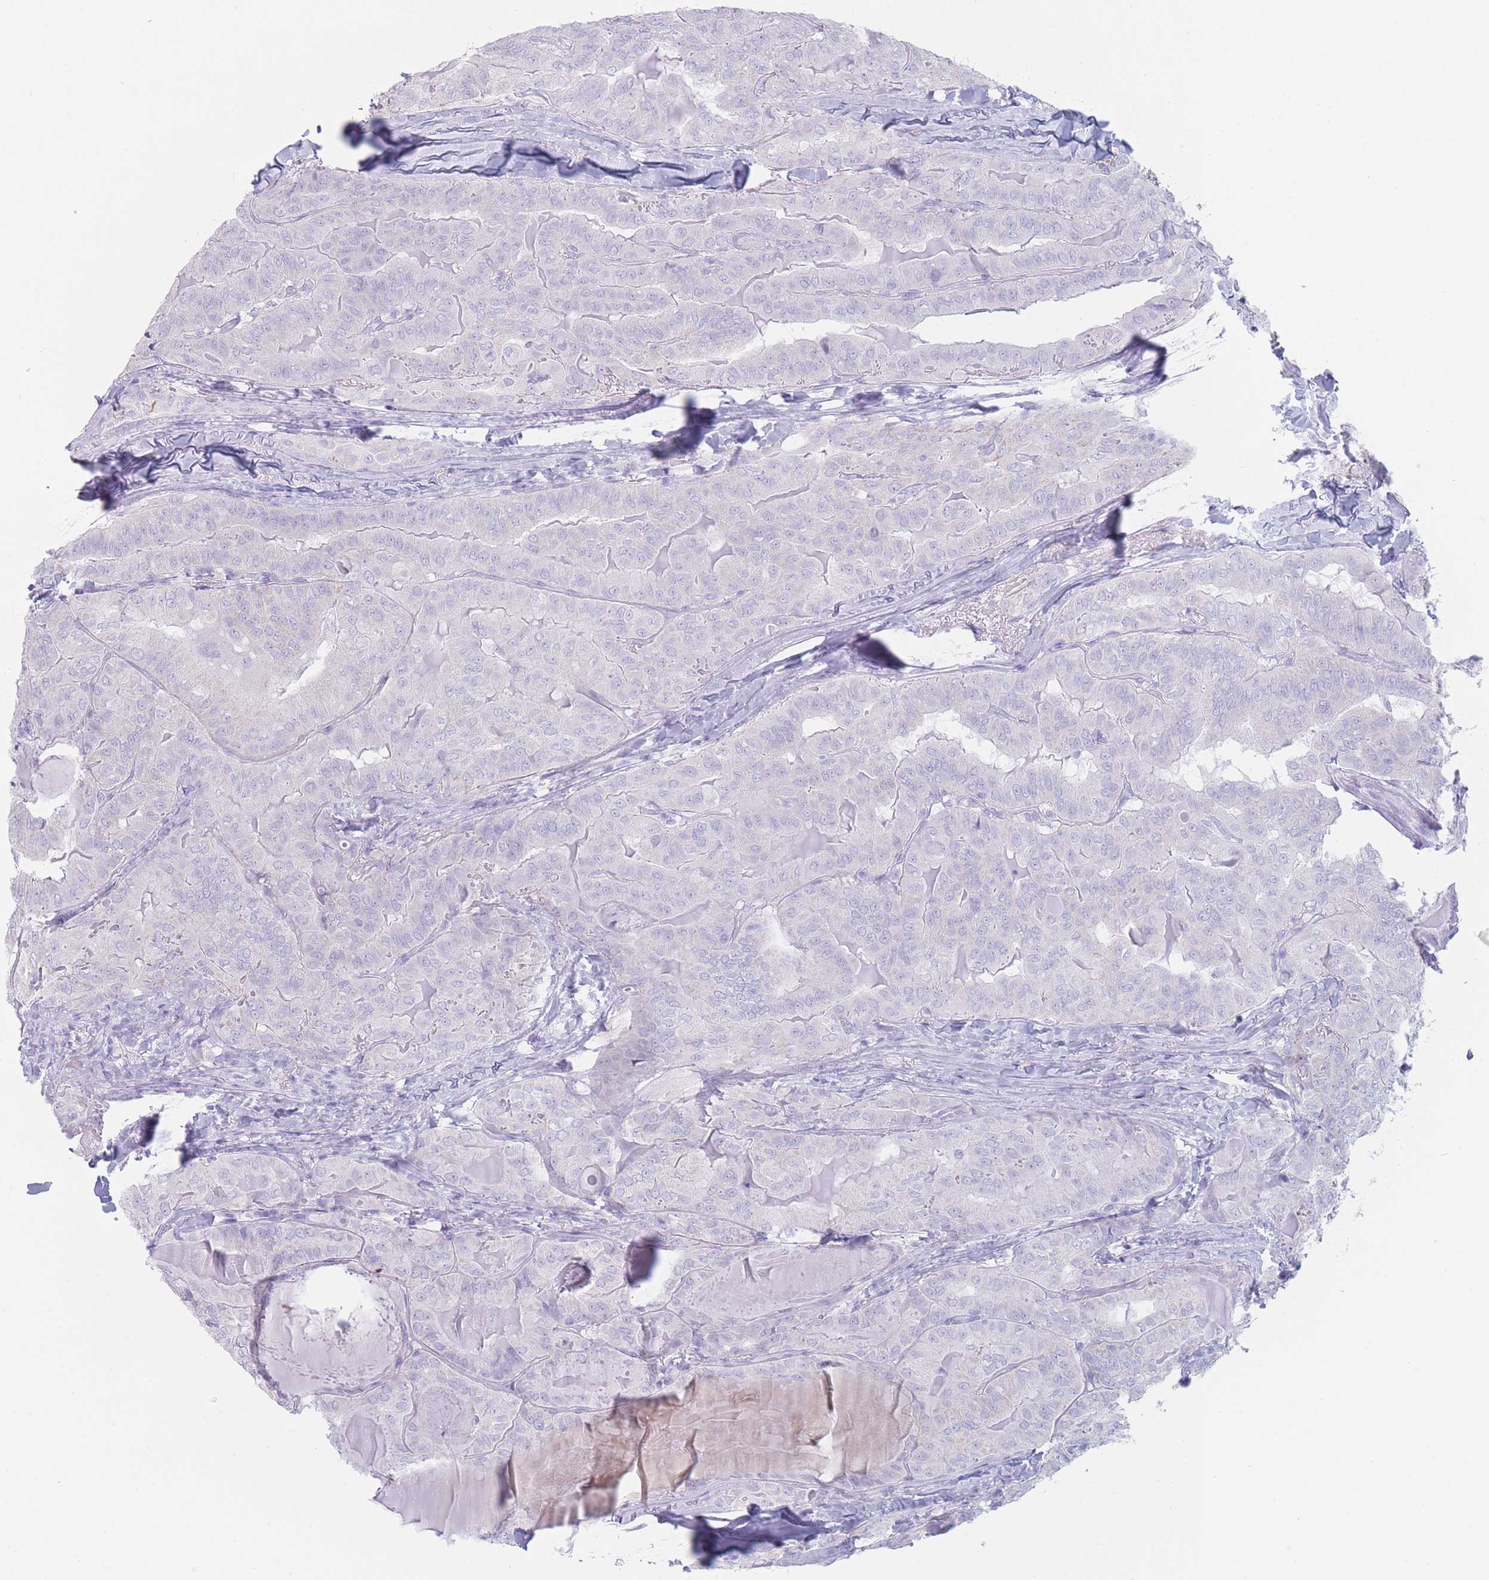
{"staining": {"intensity": "negative", "quantity": "none", "location": "none"}, "tissue": "thyroid cancer", "cell_type": "Tumor cells", "image_type": "cancer", "snomed": [{"axis": "morphology", "description": "Papillary adenocarcinoma, NOS"}, {"axis": "topography", "description": "Thyroid gland"}], "caption": "DAB (3,3'-diaminobenzidine) immunohistochemical staining of human papillary adenocarcinoma (thyroid) displays no significant expression in tumor cells.", "gene": "GPR12", "patient": {"sex": "female", "age": 68}}